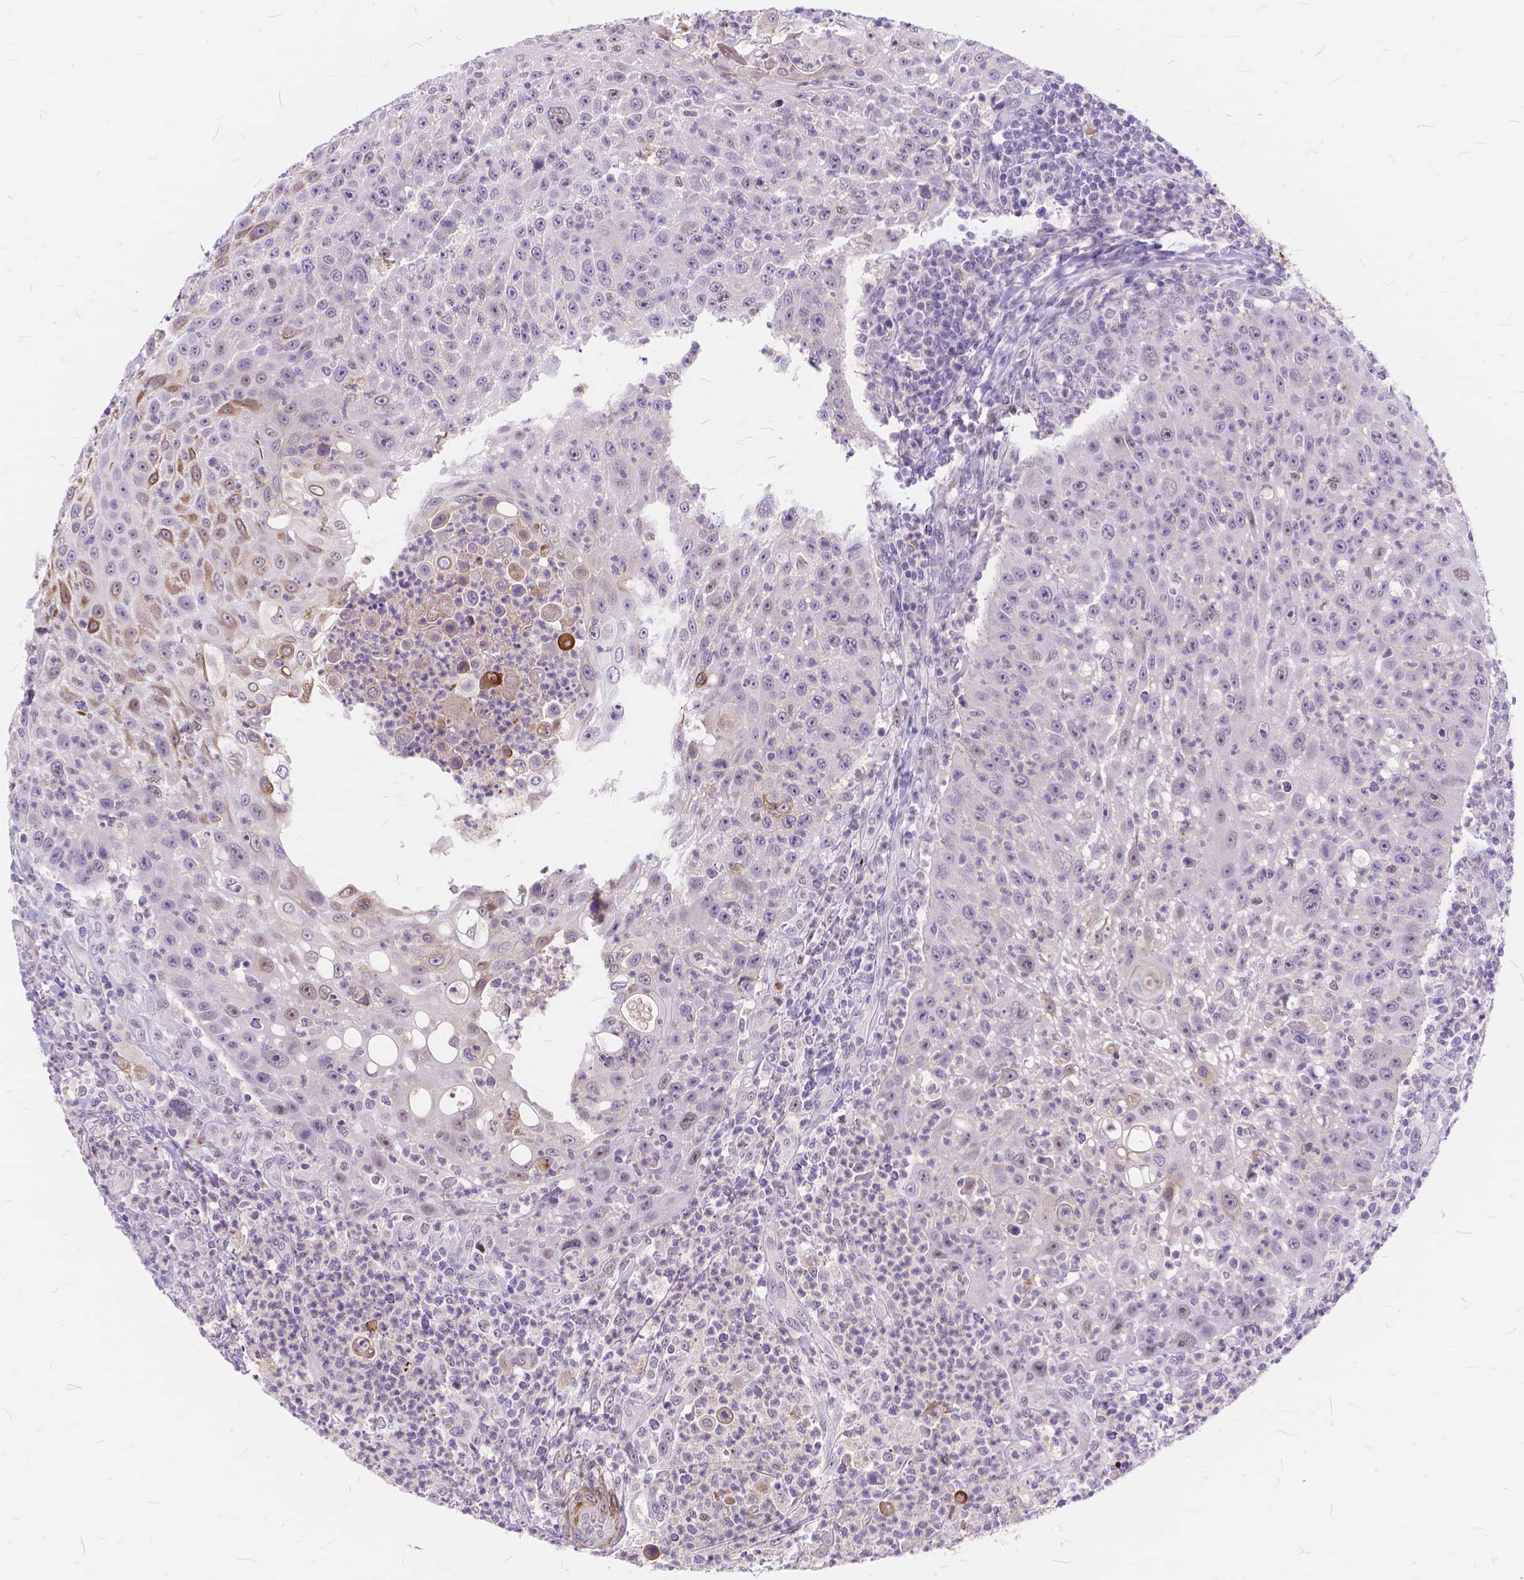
{"staining": {"intensity": "negative", "quantity": "none", "location": "none"}, "tissue": "head and neck cancer", "cell_type": "Tumor cells", "image_type": "cancer", "snomed": [{"axis": "morphology", "description": "Squamous cell carcinoma, NOS"}, {"axis": "topography", "description": "Head-Neck"}], "caption": "Immunohistochemical staining of human head and neck cancer (squamous cell carcinoma) reveals no significant expression in tumor cells.", "gene": "MAN2C1", "patient": {"sex": "male", "age": 69}}